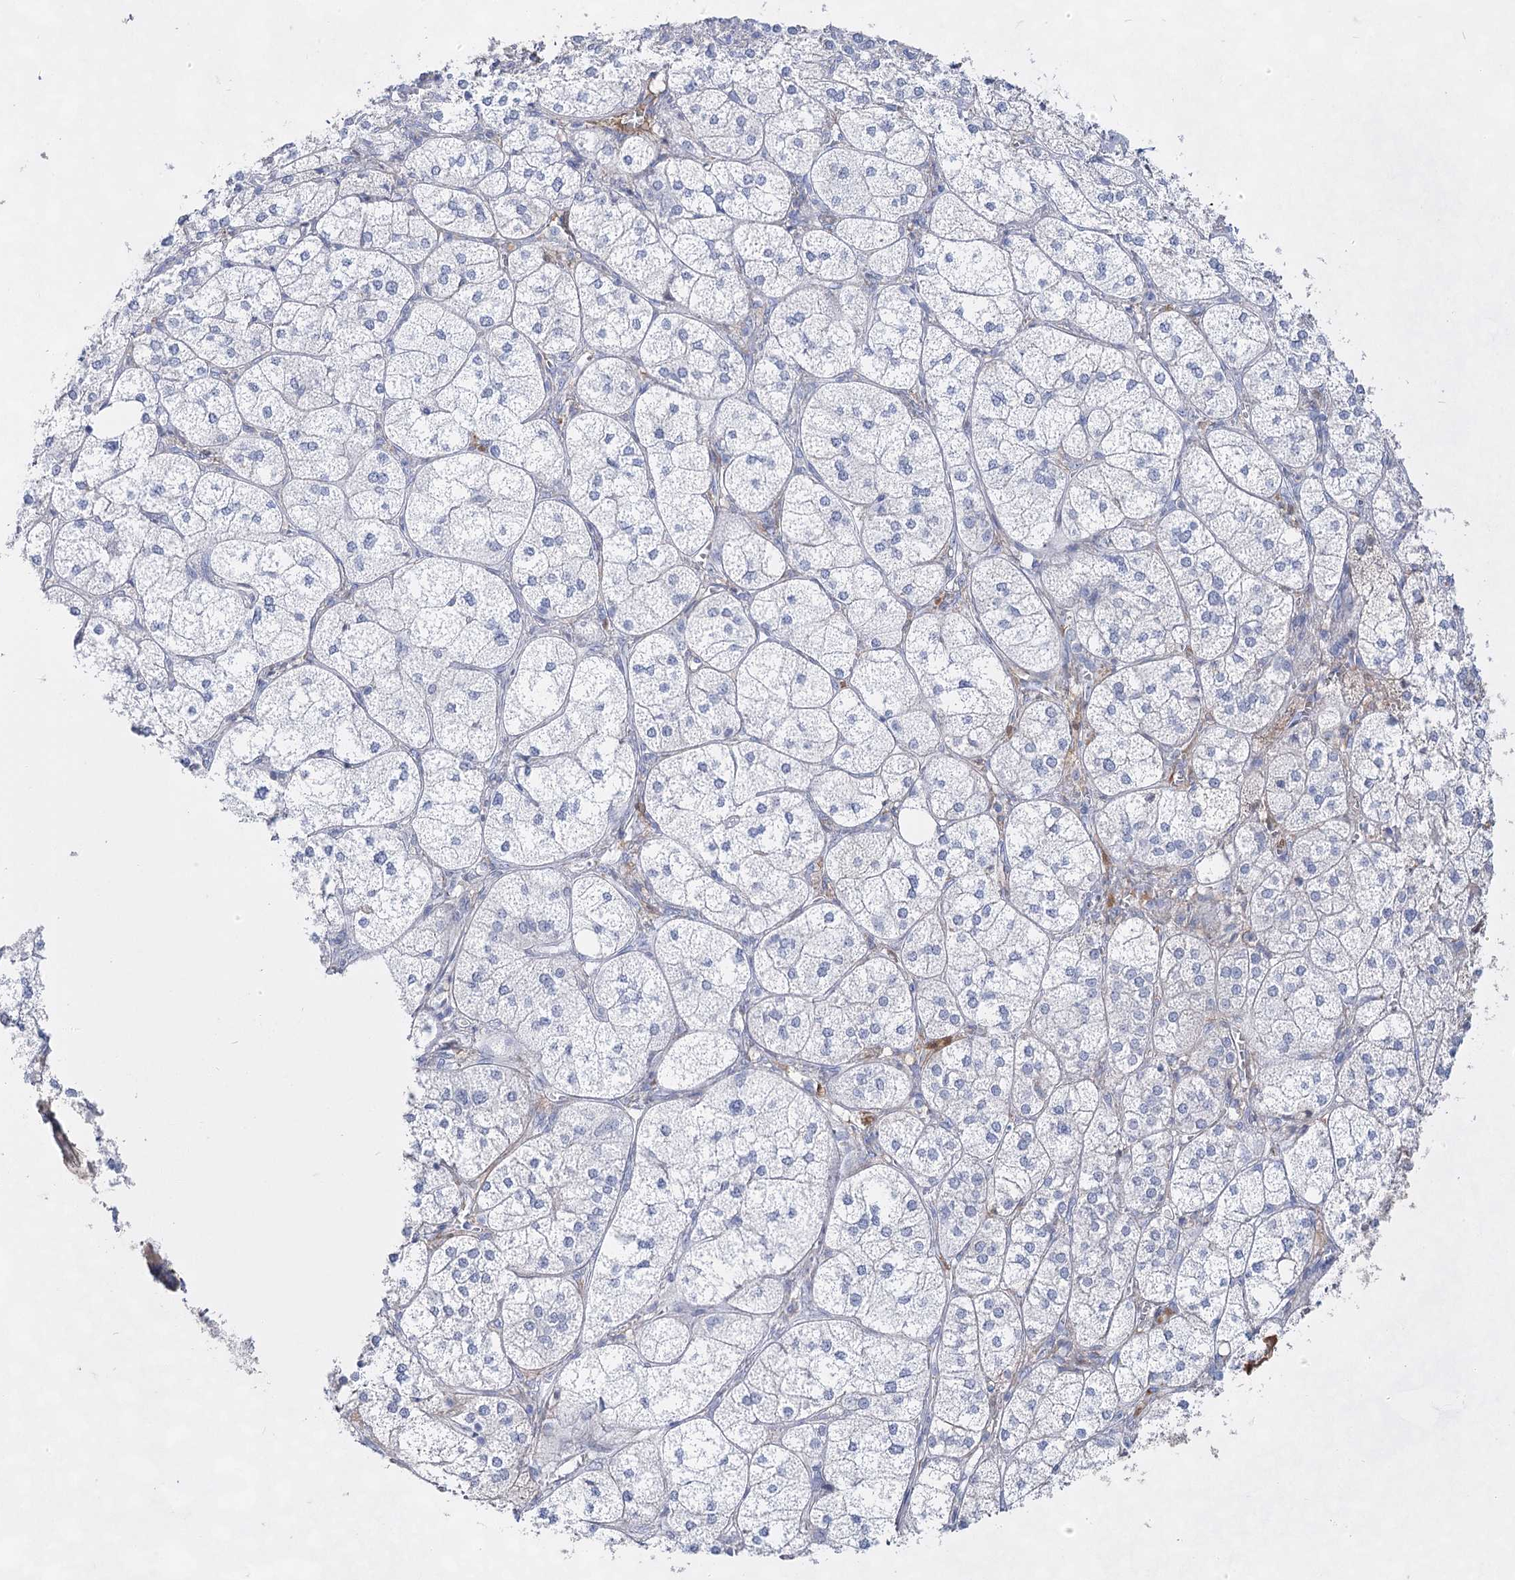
{"staining": {"intensity": "negative", "quantity": "none", "location": "none"}, "tissue": "adrenal gland", "cell_type": "Glandular cells", "image_type": "normal", "snomed": [{"axis": "morphology", "description": "Normal tissue, NOS"}, {"axis": "topography", "description": "Adrenal gland"}], "caption": "Immunohistochemical staining of unremarkable human adrenal gland shows no significant staining in glandular cells. The staining is performed using DAB (3,3'-diaminobenzidine) brown chromogen with nuclei counter-stained in using hematoxylin.", "gene": "ACRV1", "patient": {"sex": "female", "age": 61}}